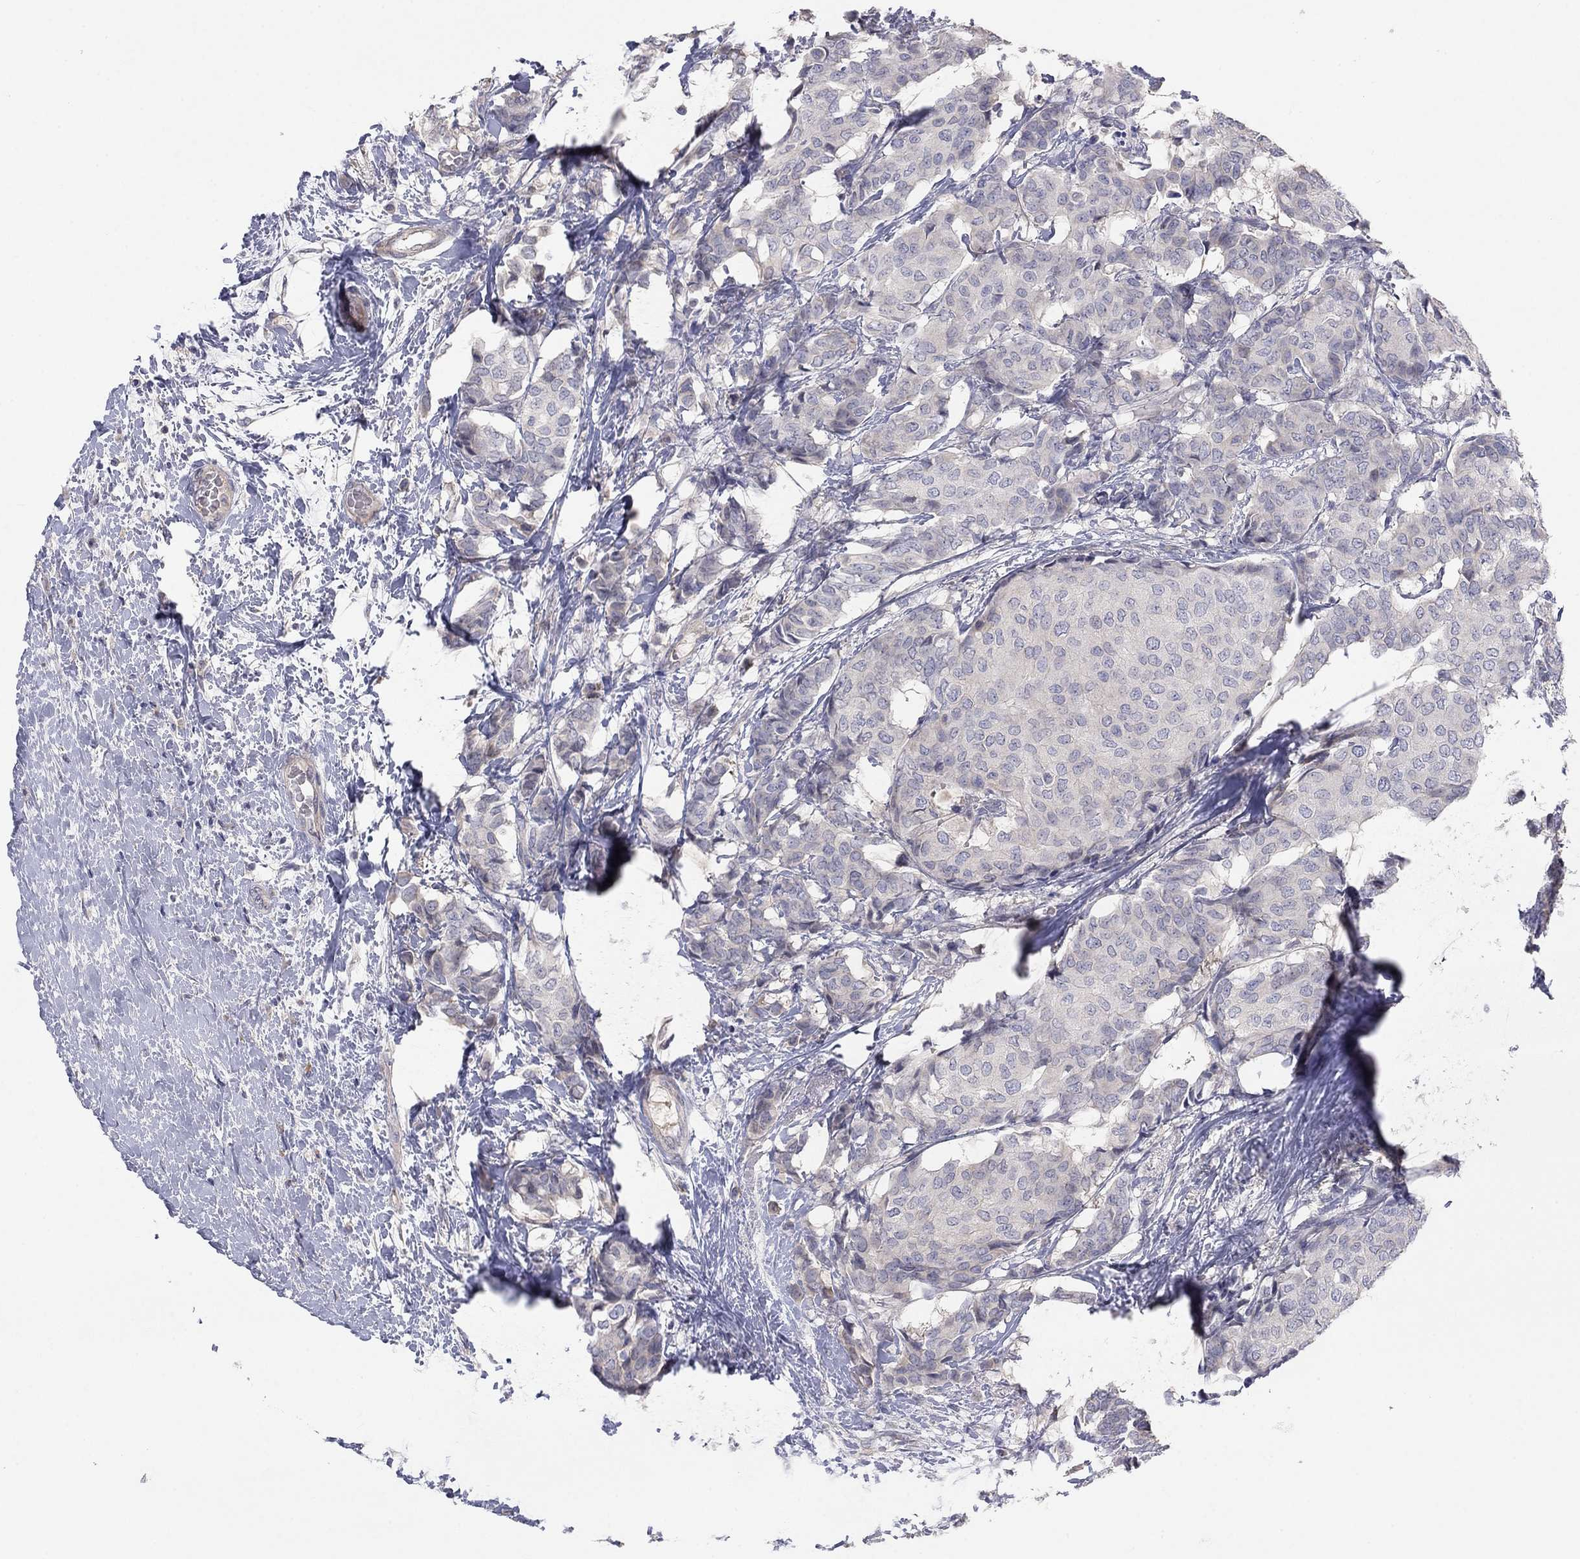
{"staining": {"intensity": "negative", "quantity": "none", "location": "none"}, "tissue": "breast cancer", "cell_type": "Tumor cells", "image_type": "cancer", "snomed": [{"axis": "morphology", "description": "Duct carcinoma"}, {"axis": "topography", "description": "Breast"}], "caption": "The immunohistochemistry (IHC) micrograph has no significant positivity in tumor cells of breast intraductal carcinoma tissue. Brightfield microscopy of immunohistochemistry stained with DAB (3,3'-diaminobenzidine) (brown) and hematoxylin (blue), captured at high magnification.", "gene": "AMN1", "patient": {"sex": "female", "age": 75}}